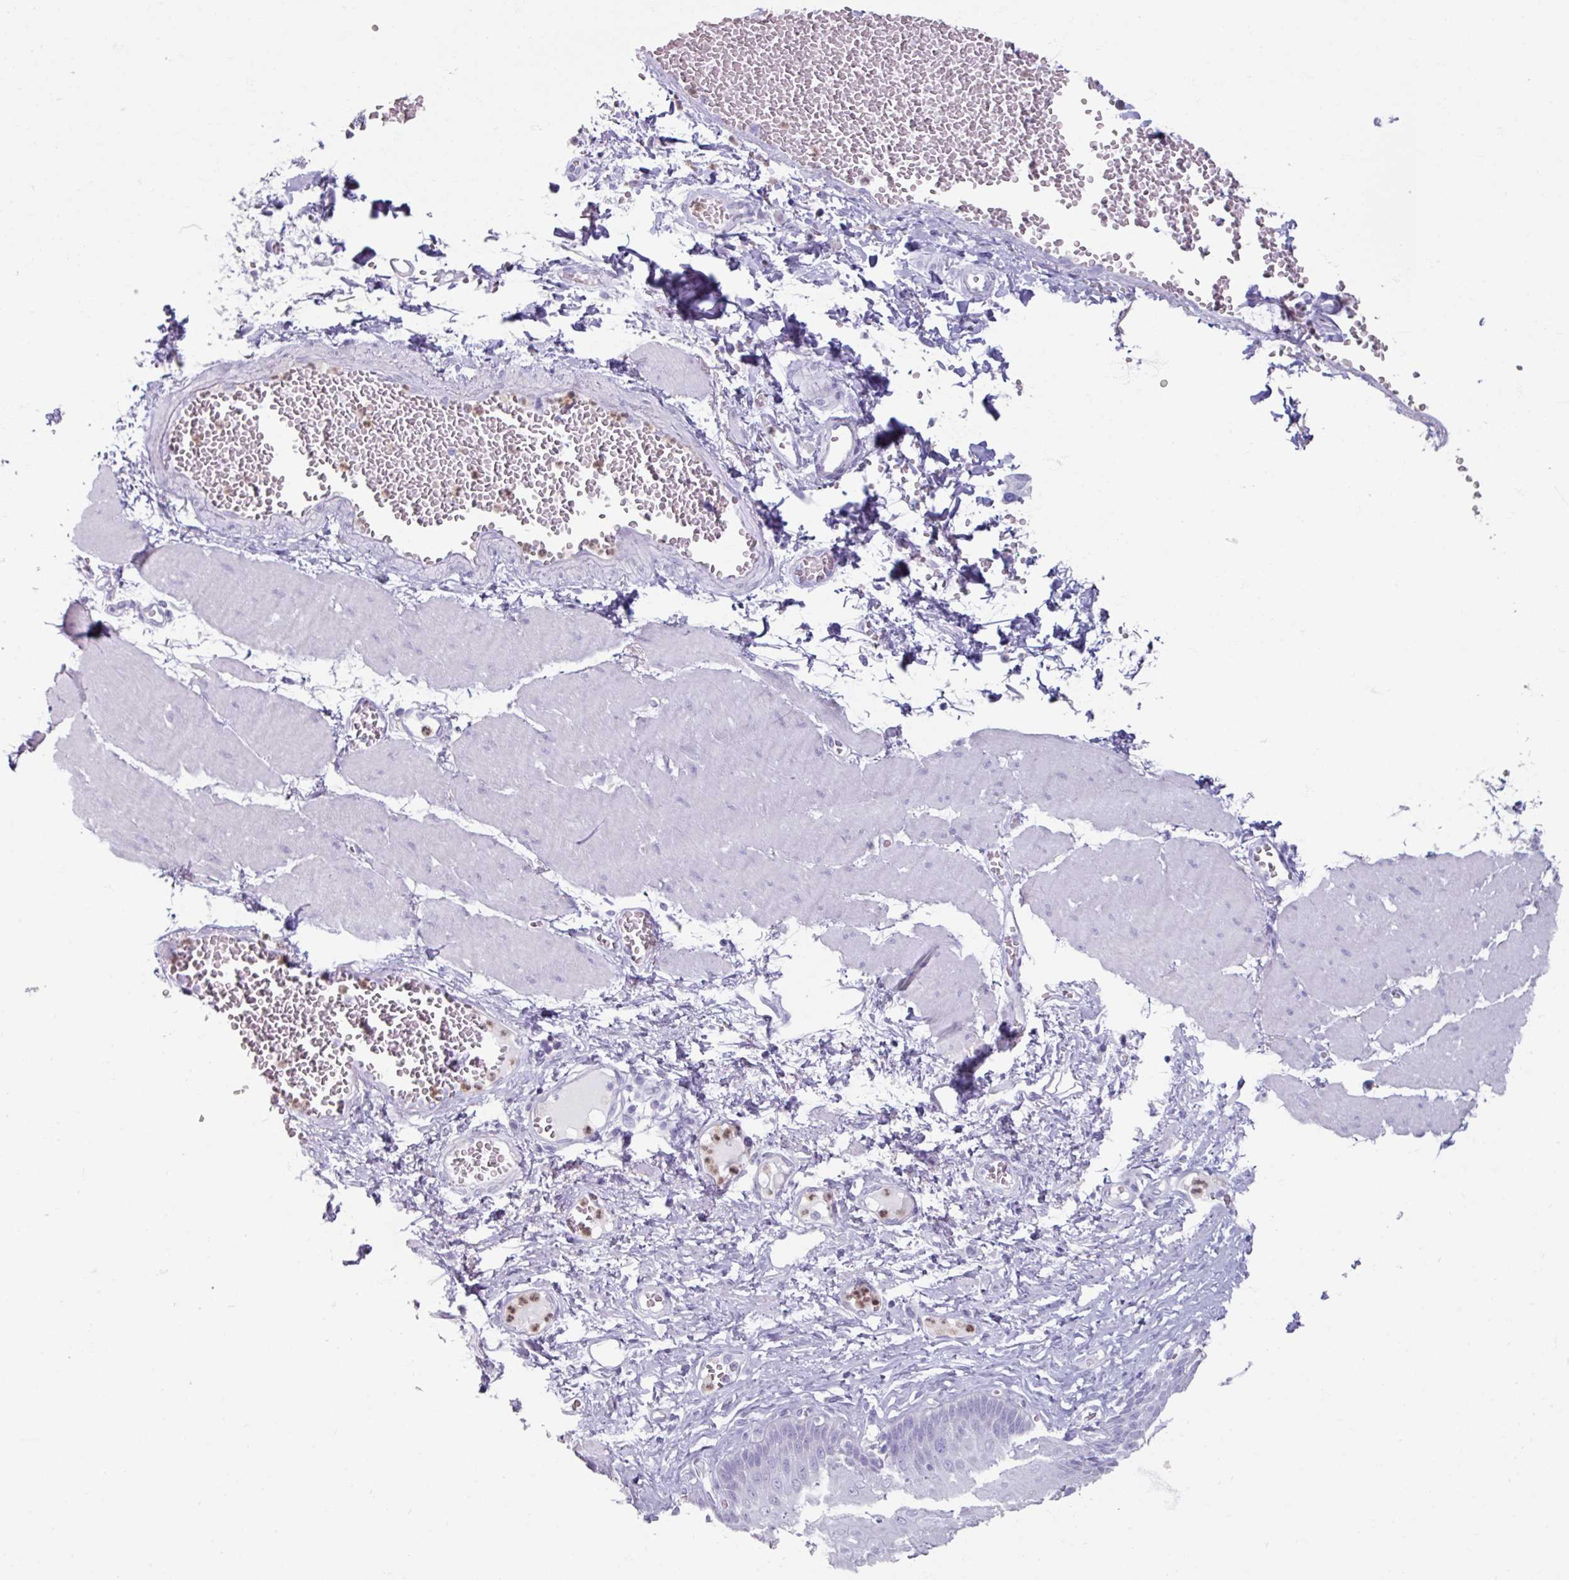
{"staining": {"intensity": "negative", "quantity": "none", "location": "none"}, "tissue": "esophagus", "cell_type": "Squamous epithelial cells", "image_type": "normal", "snomed": [{"axis": "morphology", "description": "Normal tissue, NOS"}, {"axis": "topography", "description": "Esophagus"}], "caption": "Immunohistochemical staining of benign human esophagus displays no significant expression in squamous epithelial cells. (Stains: DAB (3,3'-diaminobenzidine) immunohistochemistry with hematoxylin counter stain, Microscopy: brightfield microscopy at high magnification).", "gene": "ARG1", "patient": {"sex": "male", "age": 60}}